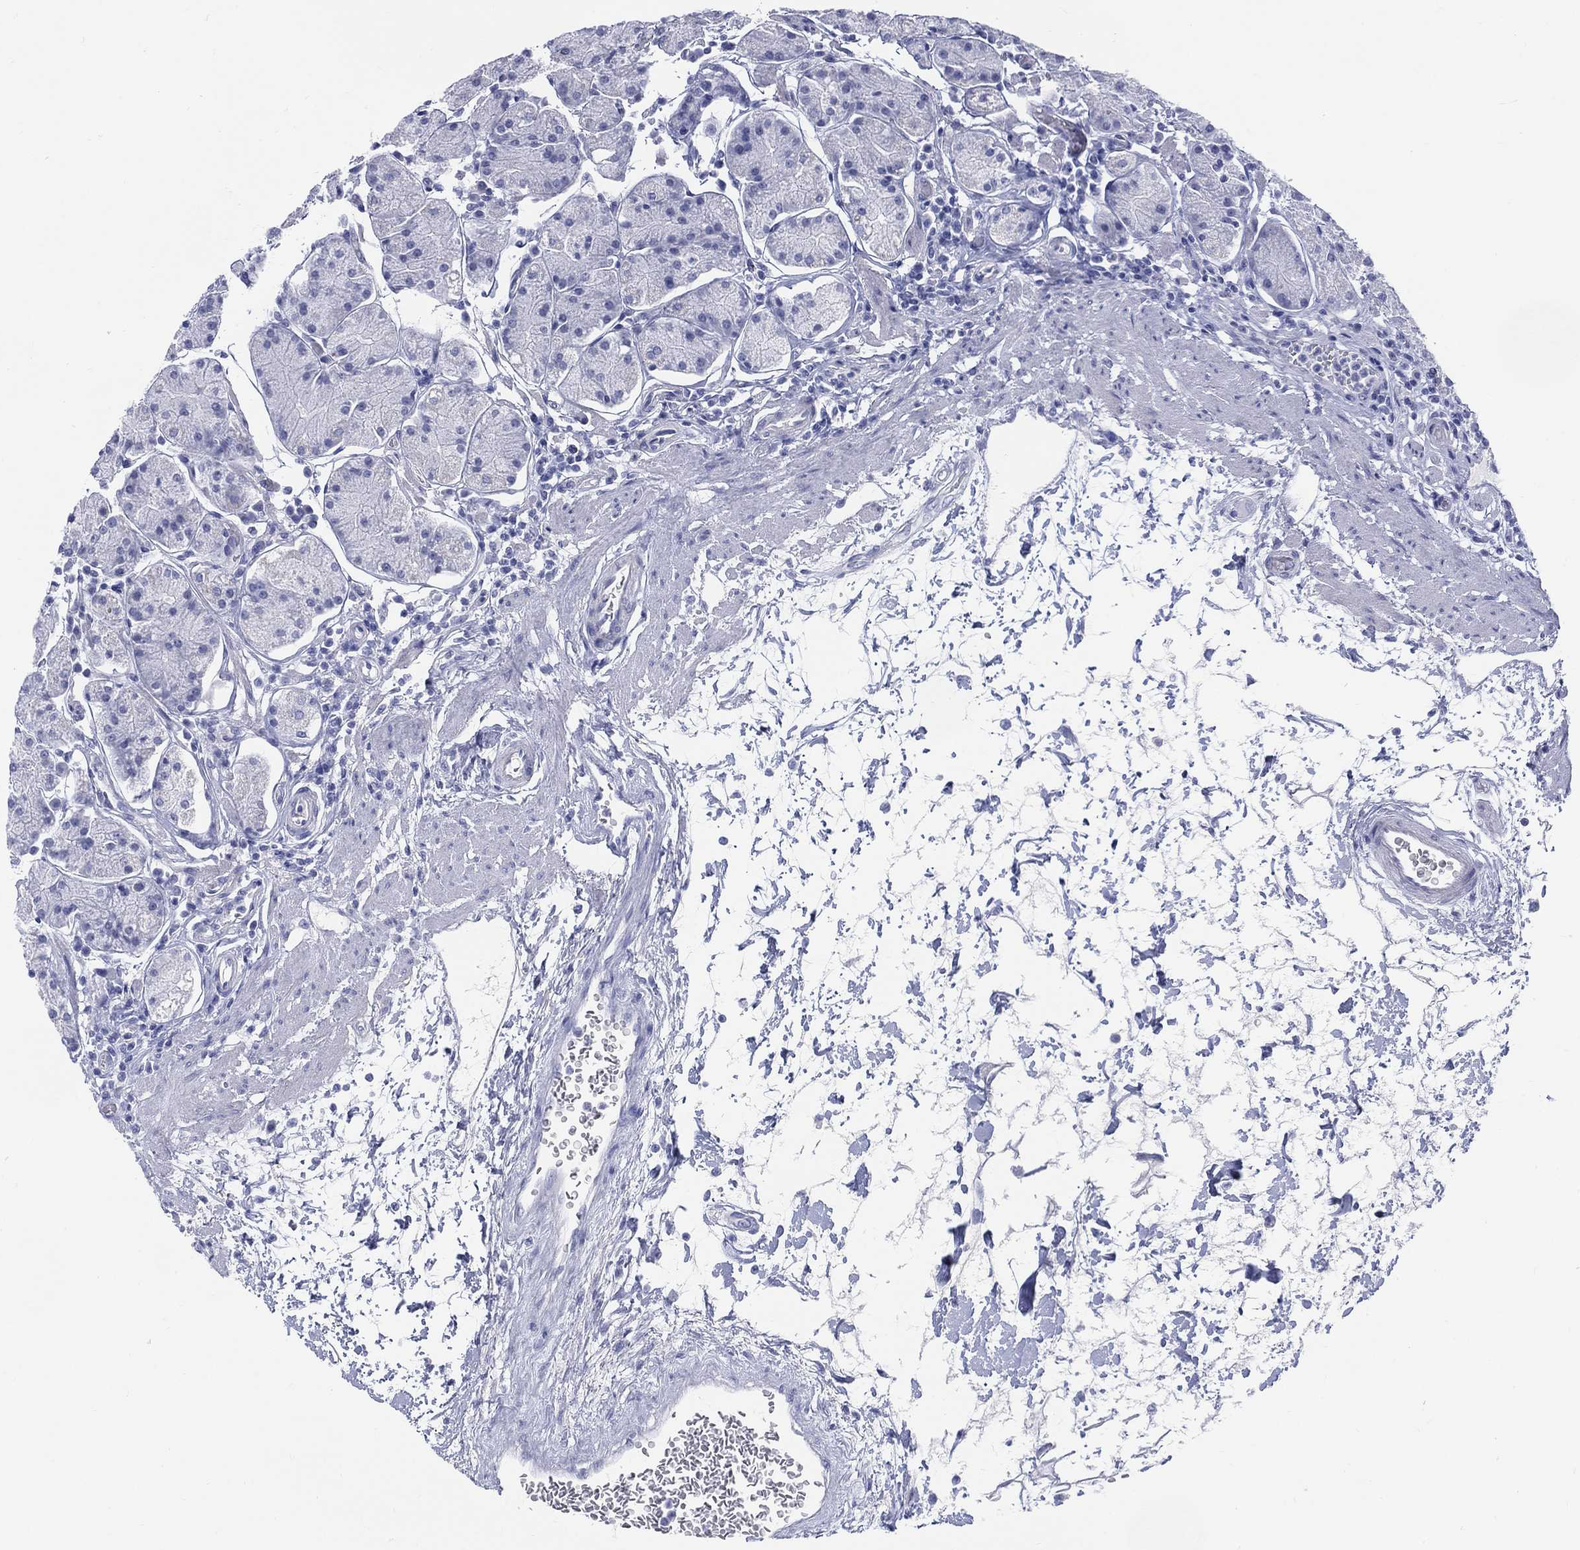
{"staining": {"intensity": "negative", "quantity": "none", "location": "none"}, "tissue": "stomach", "cell_type": "Glandular cells", "image_type": "normal", "snomed": [{"axis": "morphology", "description": "Normal tissue, NOS"}, {"axis": "topography", "description": "Stomach"}], "caption": "Immunohistochemistry photomicrograph of benign stomach: human stomach stained with DAB (3,3'-diaminobenzidine) shows no significant protein positivity in glandular cells. Brightfield microscopy of immunohistochemistry (IHC) stained with DAB (brown) and hematoxylin (blue), captured at high magnification.", "gene": "ENSG00000285953", "patient": {"sex": "male", "age": 54}}